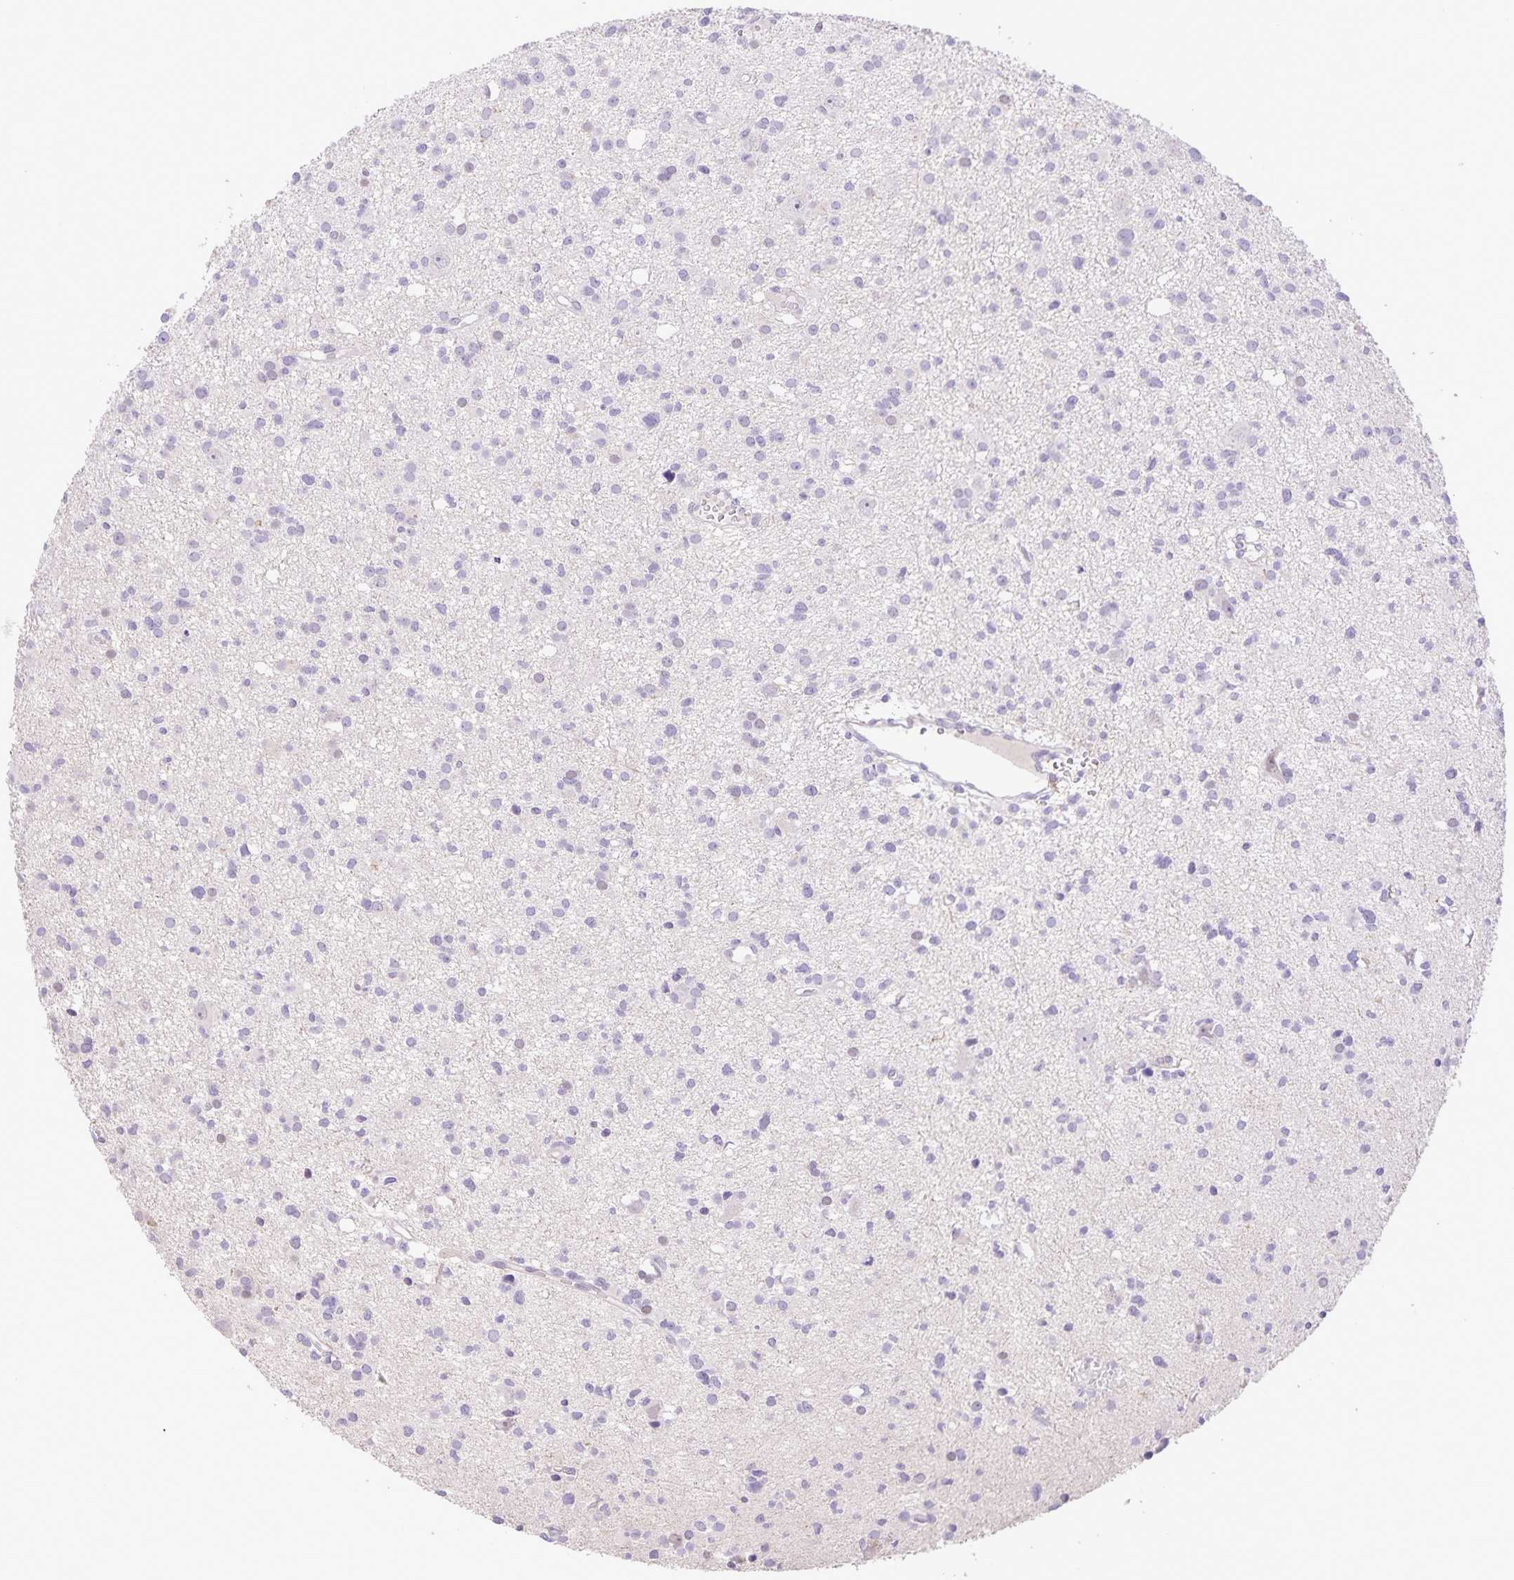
{"staining": {"intensity": "negative", "quantity": "none", "location": "none"}, "tissue": "glioma", "cell_type": "Tumor cells", "image_type": "cancer", "snomed": [{"axis": "morphology", "description": "Glioma, malignant, High grade"}, {"axis": "topography", "description": "Brain"}], "caption": "Tumor cells show no significant protein staining in glioma.", "gene": "ONECUT2", "patient": {"sex": "male", "age": 23}}